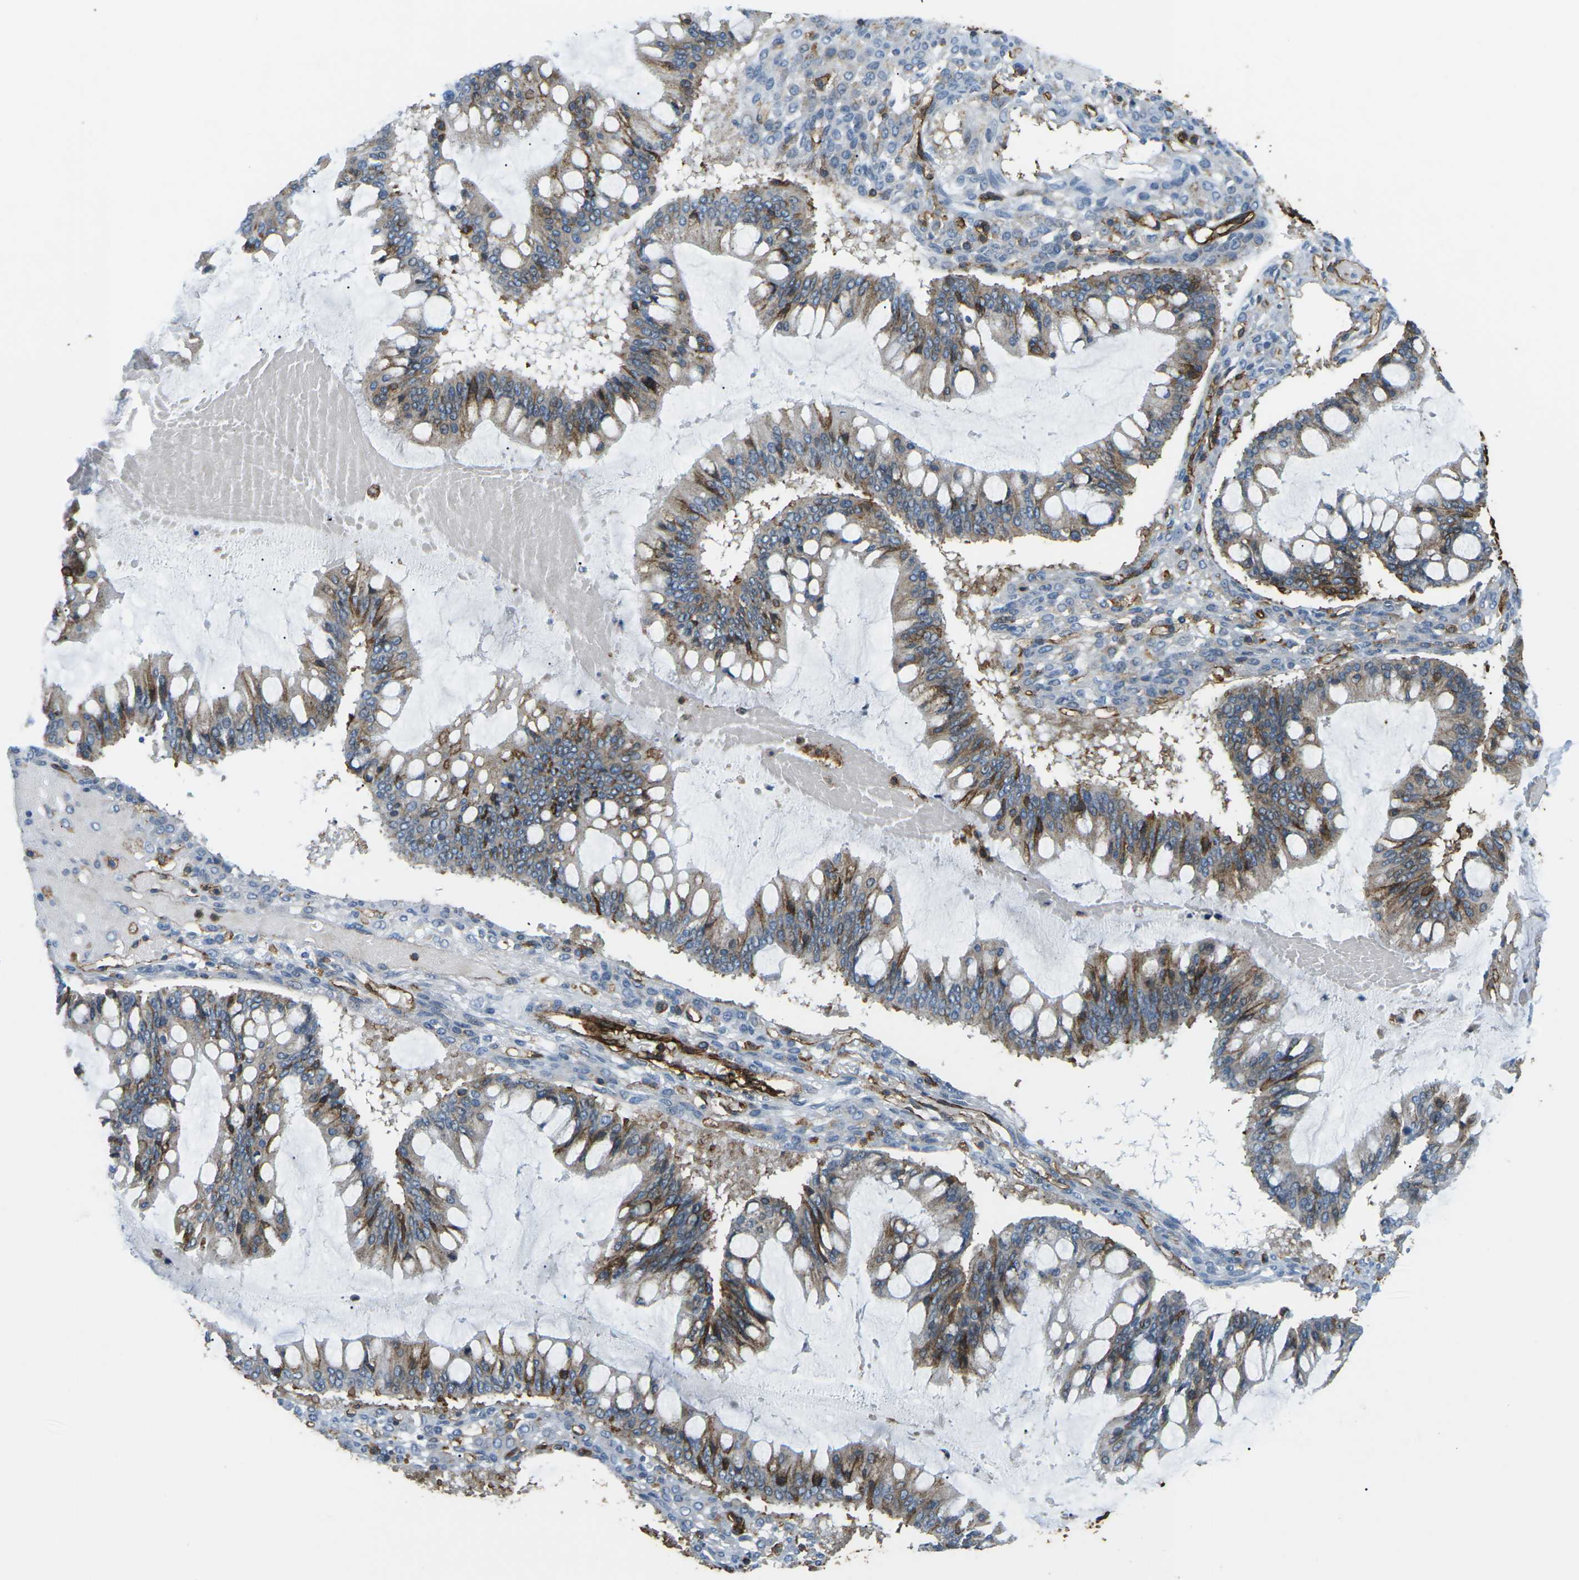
{"staining": {"intensity": "moderate", "quantity": "25%-75%", "location": "cytoplasmic/membranous"}, "tissue": "ovarian cancer", "cell_type": "Tumor cells", "image_type": "cancer", "snomed": [{"axis": "morphology", "description": "Cystadenocarcinoma, mucinous, NOS"}, {"axis": "topography", "description": "Ovary"}], "caption": "Ovarian cancer (mucinous cystadenocarcinoma) stained with a protein marker shows moderate staining in tumor cells.", "gene": "HLA-B", "patient": {"sex": "female", "age": 73}}